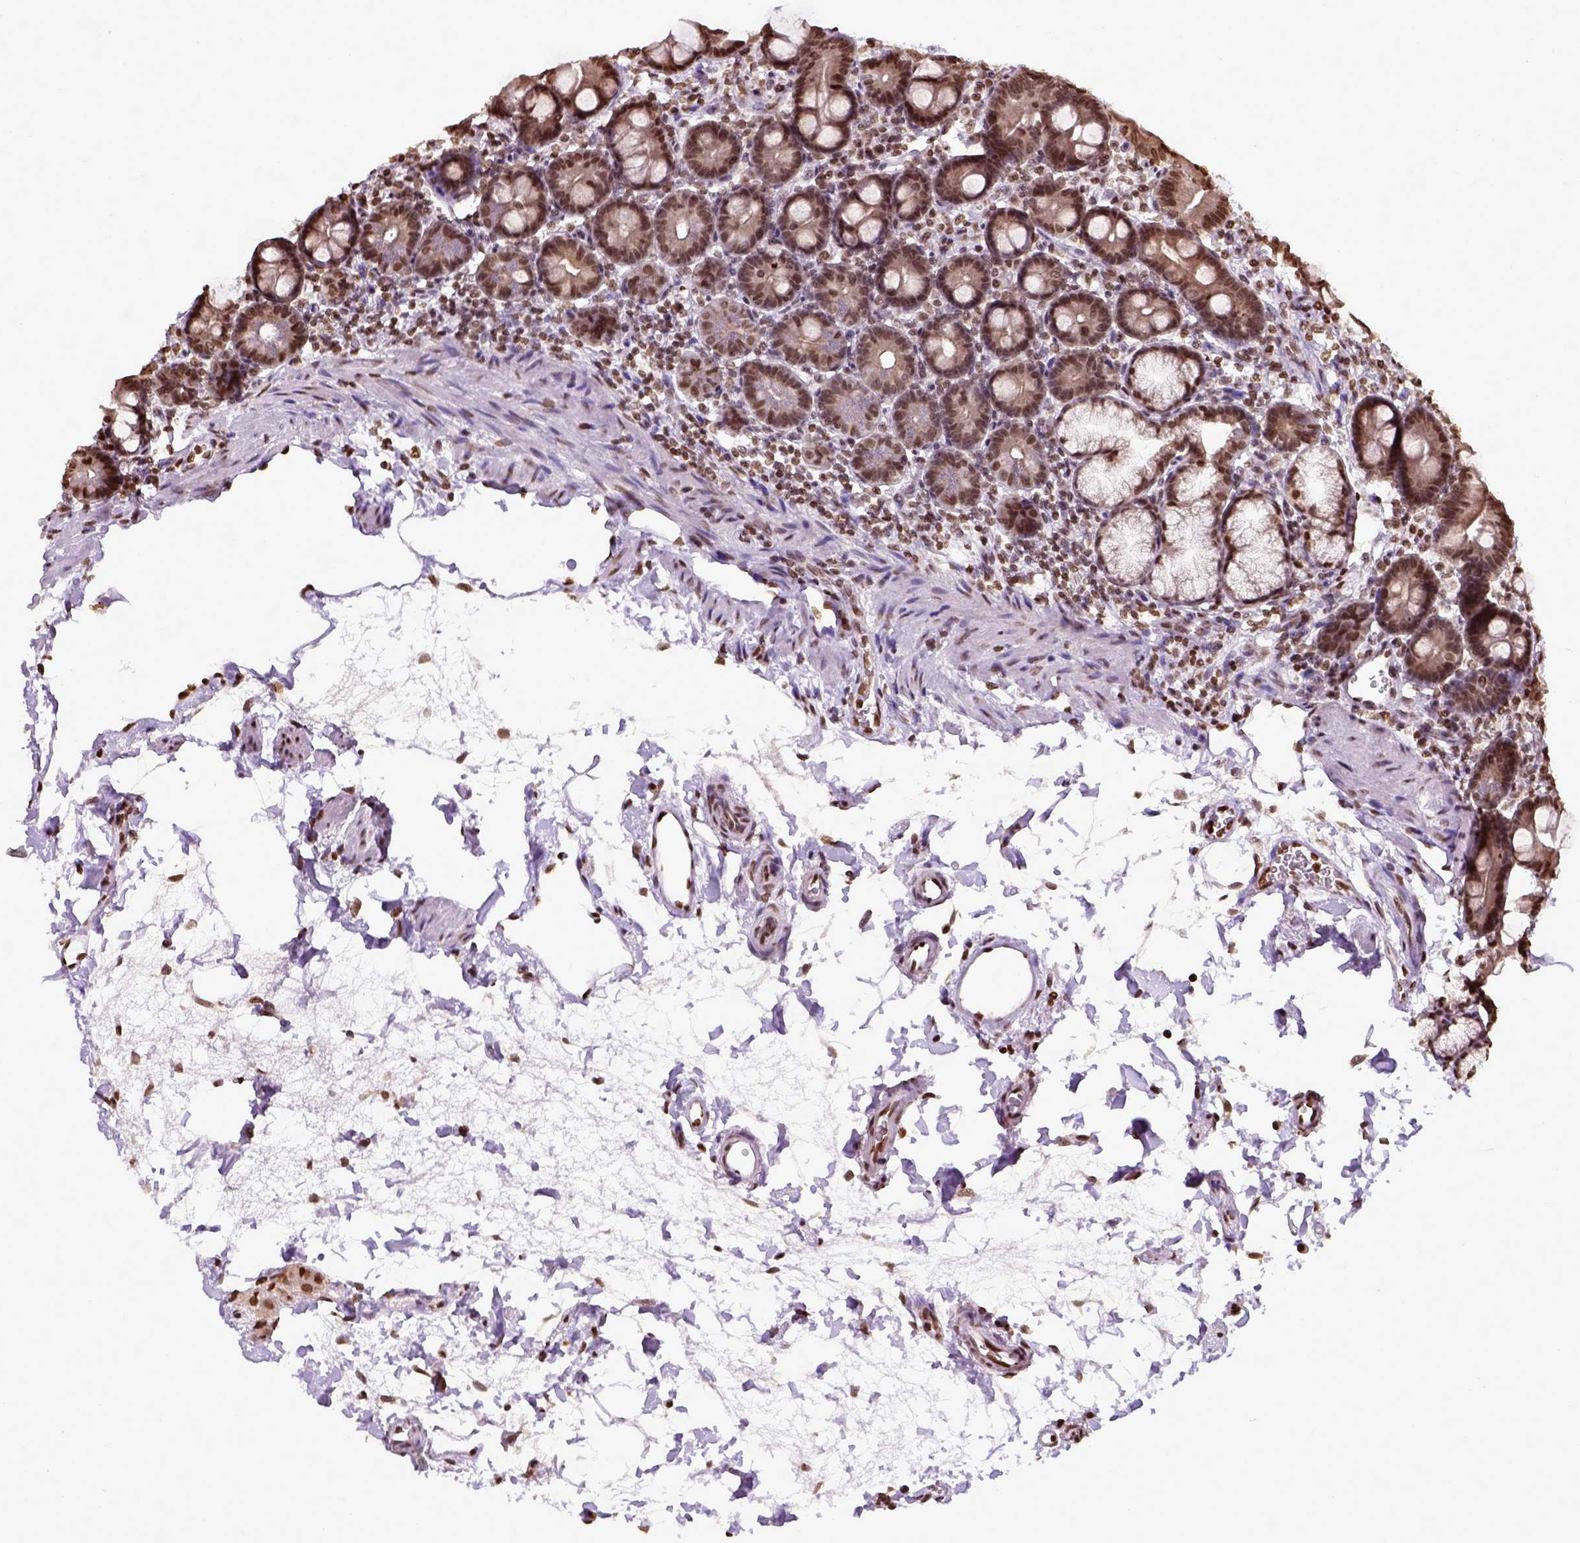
{"staining": {"intensity": "moderate", "quantity": ">75%", "location": "nuclear"}, "tissue": "duodenum", "cell_type": "Glandular cells", "image_type": "normal", "snomed": [{"axis": "morphology", "description": "Normal tissue, NOS"}, {"axis": "topography", "description": "Duodenum"}], "caption": "Immunohistochemistry (IHC) photomicrograph of benign duodenum: human duodenum stained using IHC shows medium levels of moderate protein expression localized specifically in the nuclear of glandular cells, appearing as a nuclear brown color.", "gene": "ZNF75D", "patient": {"sex": "male", "age": 59}}